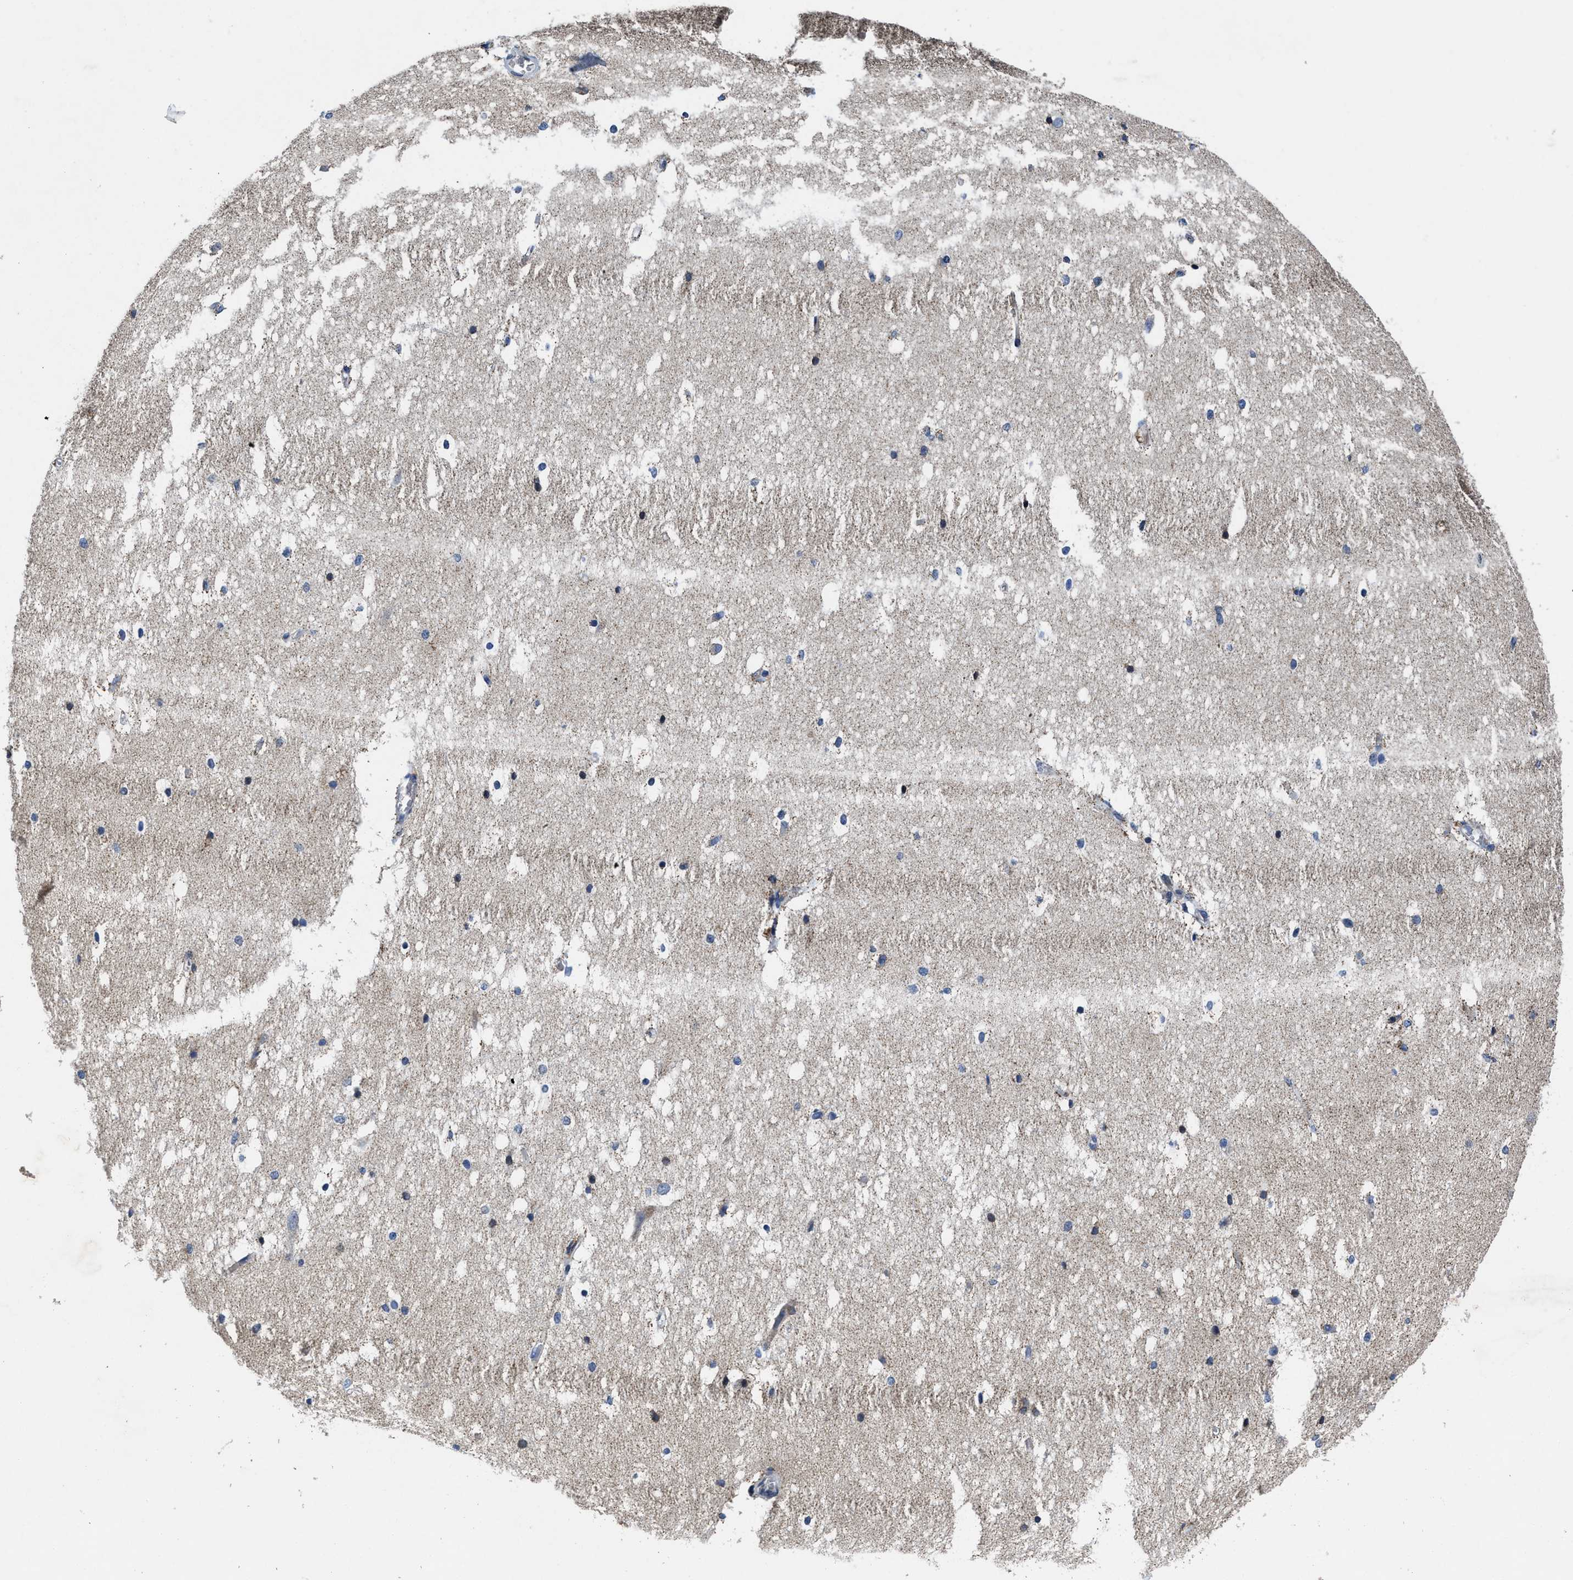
{"staining": {"intensity": "weak", "quantity": "<25%", "location": "cytoplasmic/membranous"}, "tissue": "hippocampus", "cell_type": "Glial cells", "image_type": "normal", "snomed": [{"axis": "morphology", "description": "Normal tissue, NOS"}, {"axis": "topography", "description": "Hippocampus"}], "caption": "This is an immunohistochemistry histopathology image of normal human hippocampus. There is no expression in glial cells.", "gene": "CACNA1D", "patient": {"sex": "female", "age": 19}}